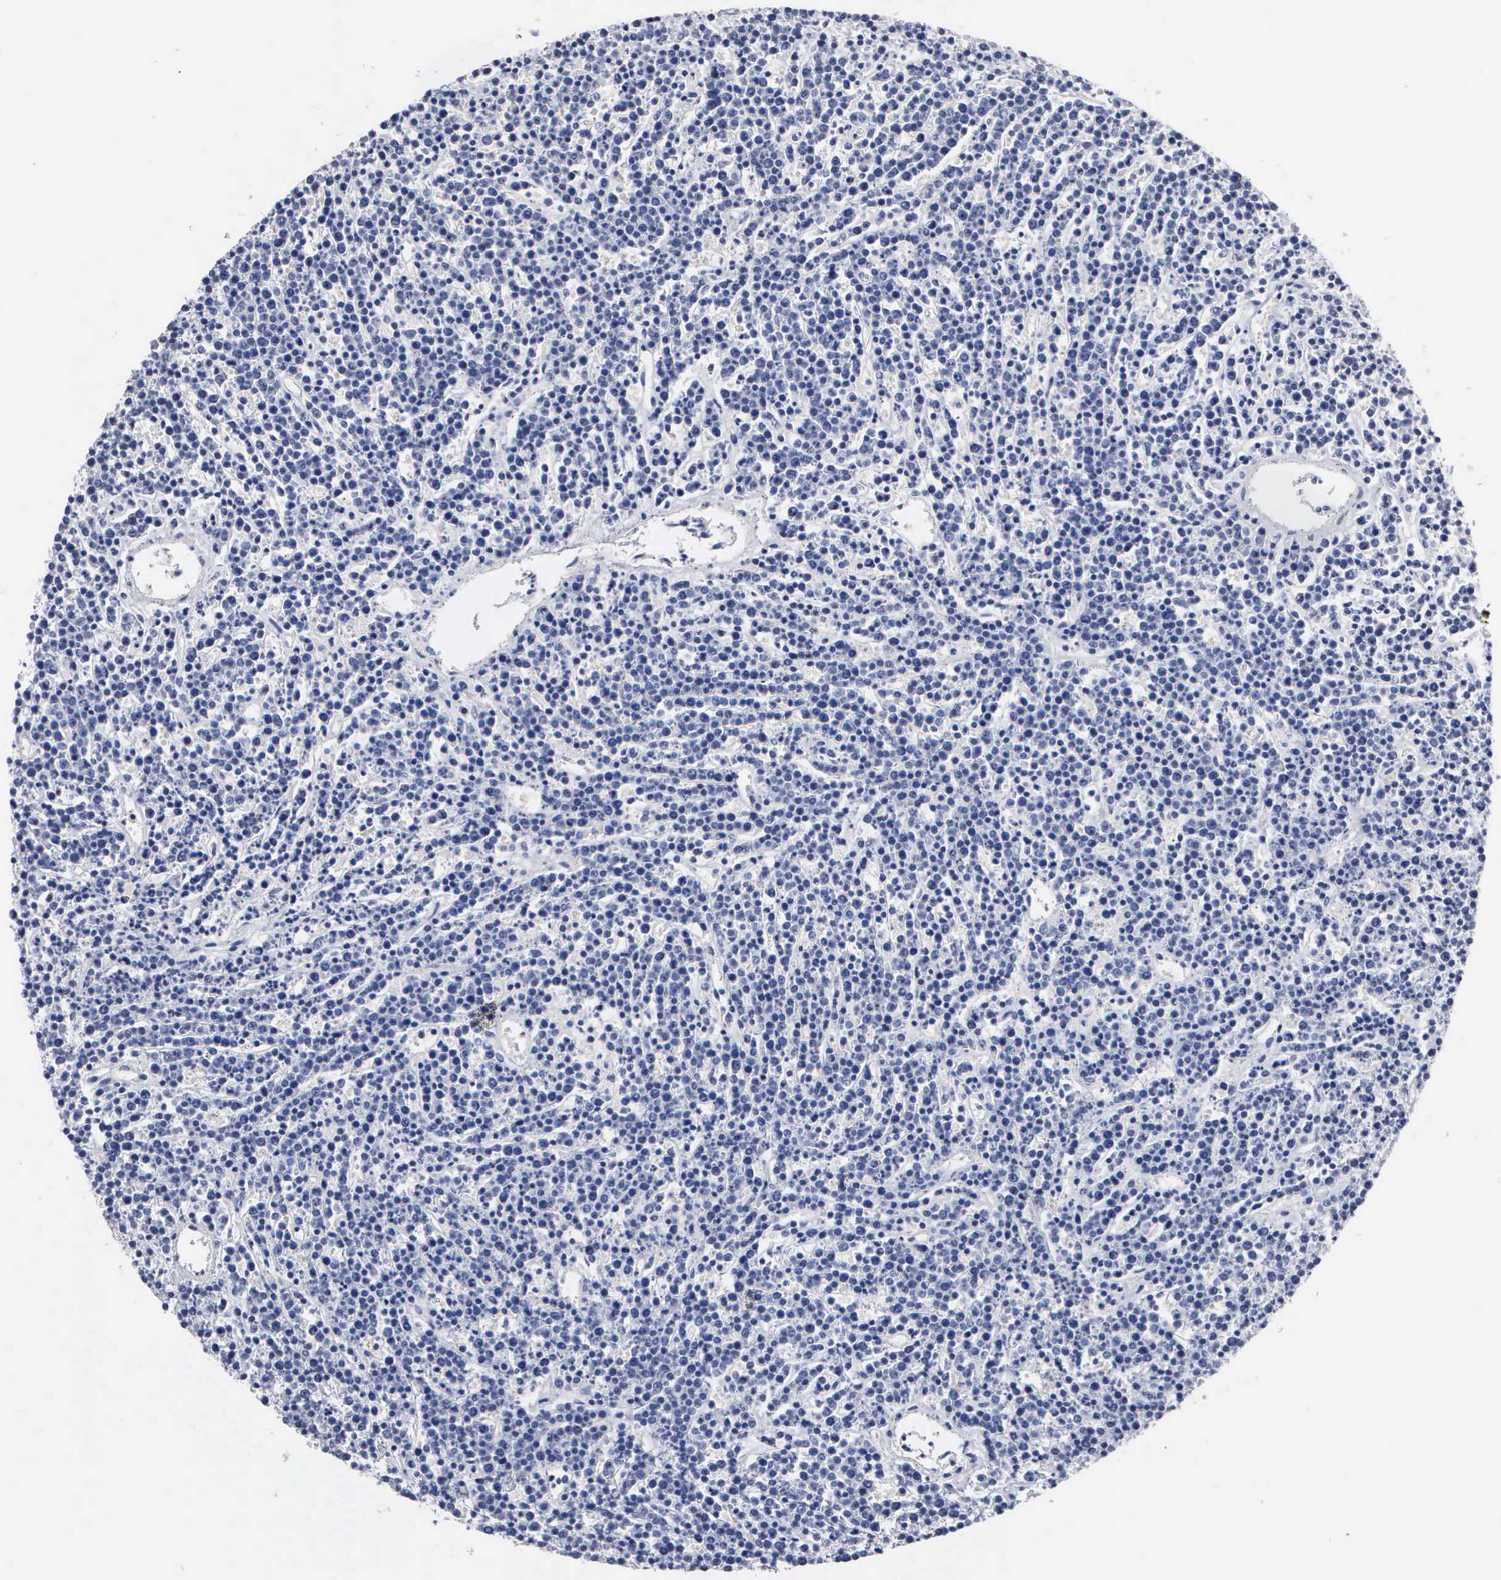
{"staining": {"intensity": "negative", "quantity": "none", "location": "none"}, "tissue": "lymphoma", "cell_type": "Tumor cells", "image_type": "cancer", "snomed": [{"axis": "morphology", "description": "Malignant lymphoma, non-Hodgkin's type, High grade"}, {"axis": "topography", "description": "Ovary"}], "caption": "This is a photomicrograph of immunohistochemistry staining of malignant lymphoma, non-Hodgkin's type (high-grade), which shows no expression in tumor cells.", "gene": "ASPHD2", "patient": {"sex": "female", "age": 56}}